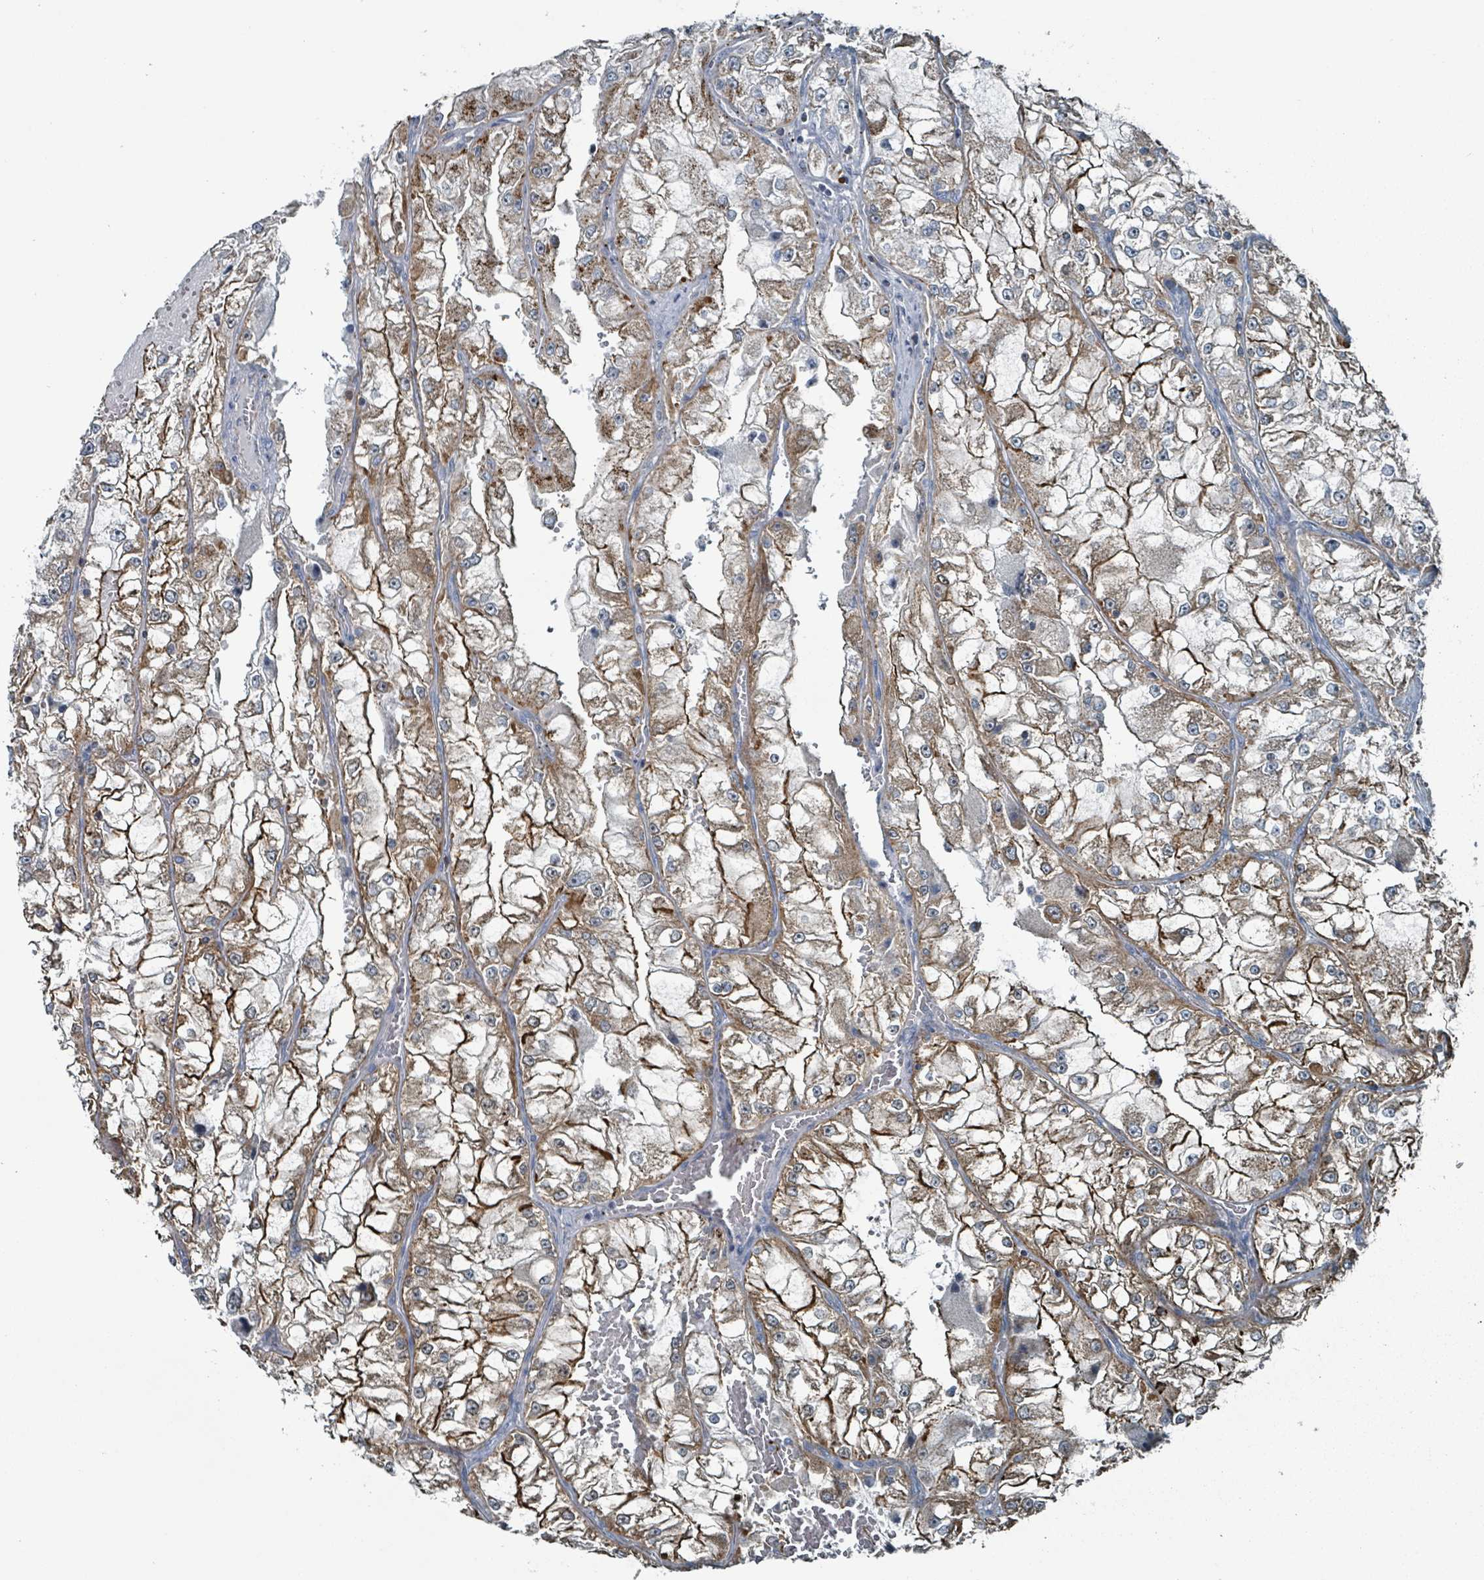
{"staining": {"intensity": "moderate", "quantity": ">75%", "location": "cytoplasmic/membranous"}, "tissue": "renal cancer", "cell_type": "Tumor cells", "image_type": "cancer", "snomed": [{"axis": "morphology", "description": "Adenocarcinoma, NOS"}, {"axis": "topography", "description": "Kidney"}], "caption": "This is an image of IHC staining of renal cancer (adenocarcinoma), which shows moderate expression in the cytoplasmic/membranous of tumor cells.", "gene": "ABHD18", "patient": {"sex": "female", "age": 72}}